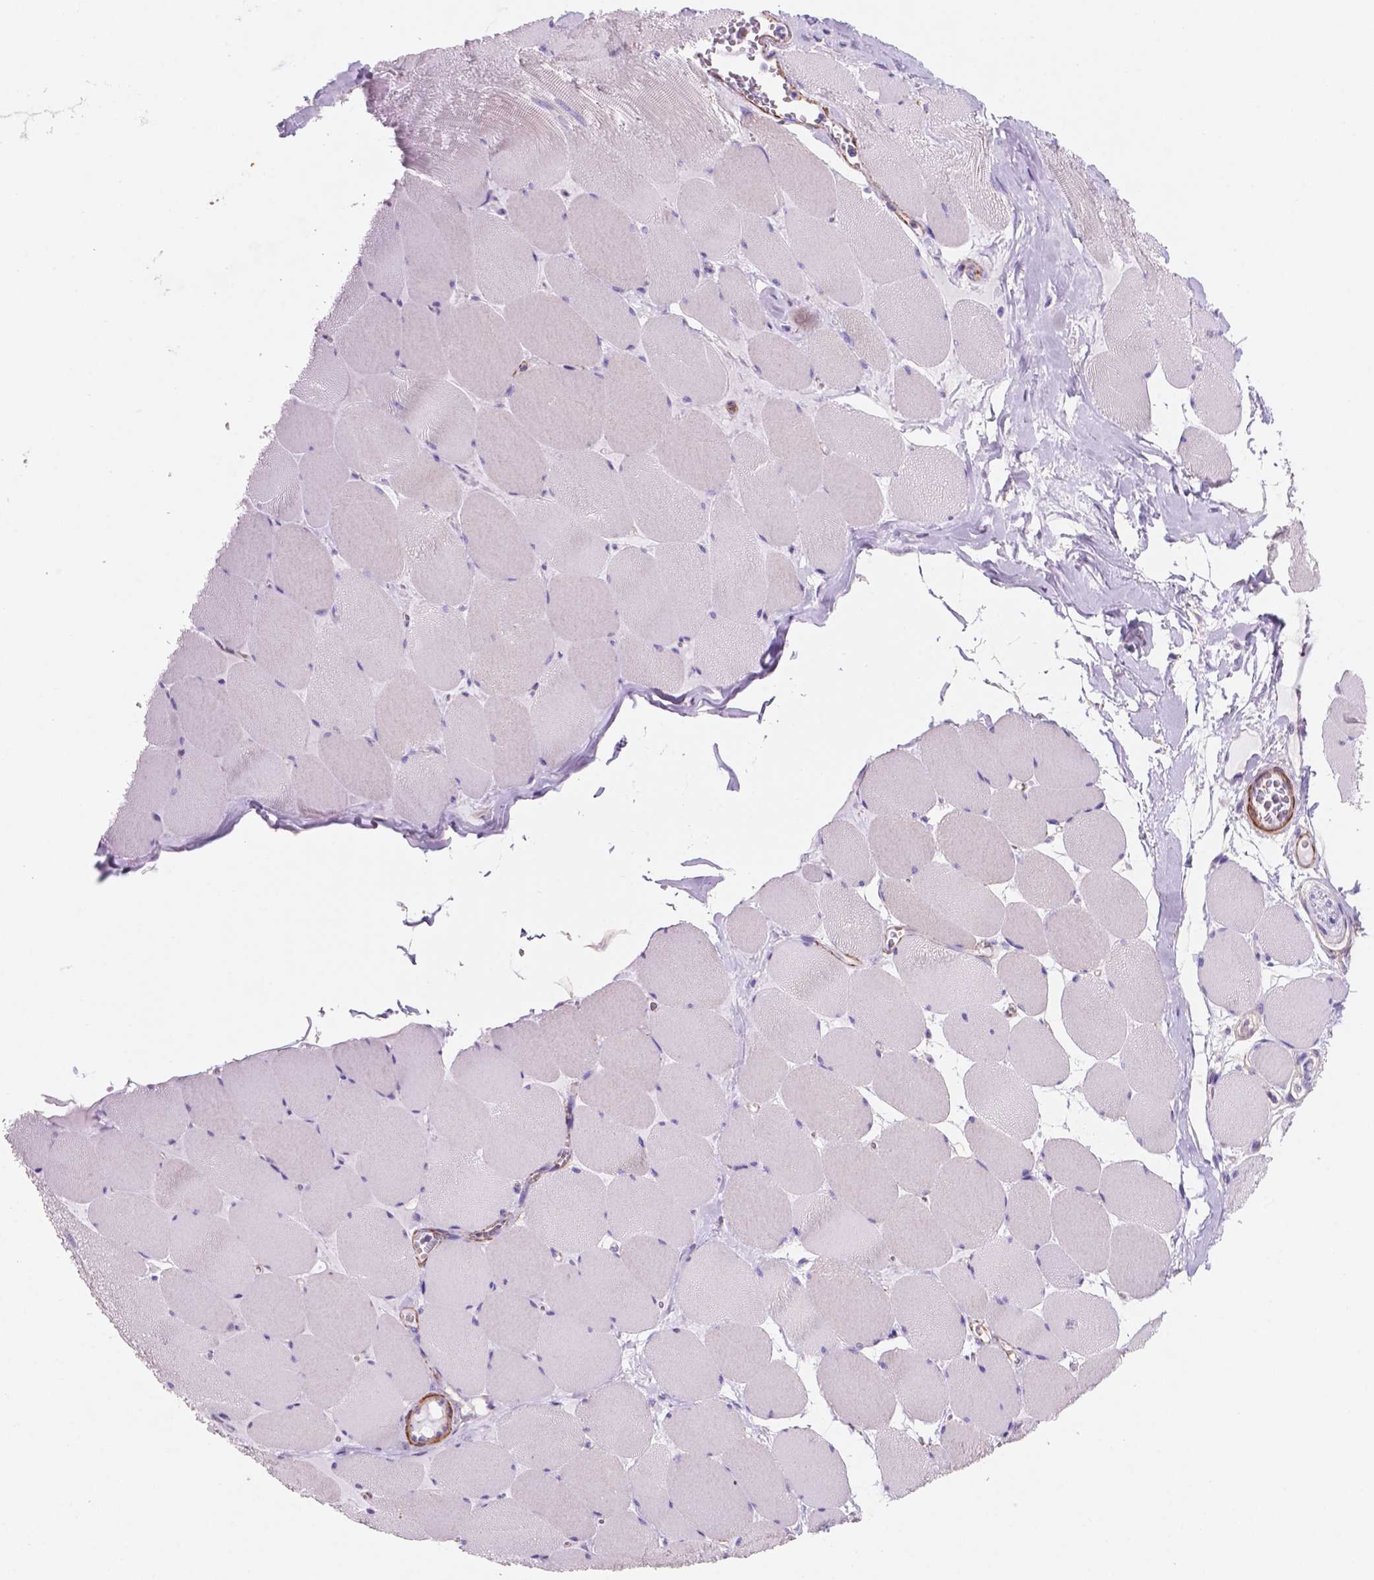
{"staining": {"intensity": "negative", "quantity": "none", "location": "none"}, "tissue": "skeletal muscle", "cell_type": "Myocytes", "image_type": "normal", "snomed": [{"axis": "morphology", "description": "Normal tissue, NOS"}, {"axis": "topography", "description": "Skeletal muscle"}], "caption": "Myocytes show no significant protein staining in normal skeletal muscle. The staining was performed using DAB (3,3'-diaminobenzidine) to visualize the protein expression in brown, while the nuclei were stained in blue with hematoxylin (Magnification: 20x).", "gene": "TOR2A", "patient": {"sex": "female", "age": 75}}